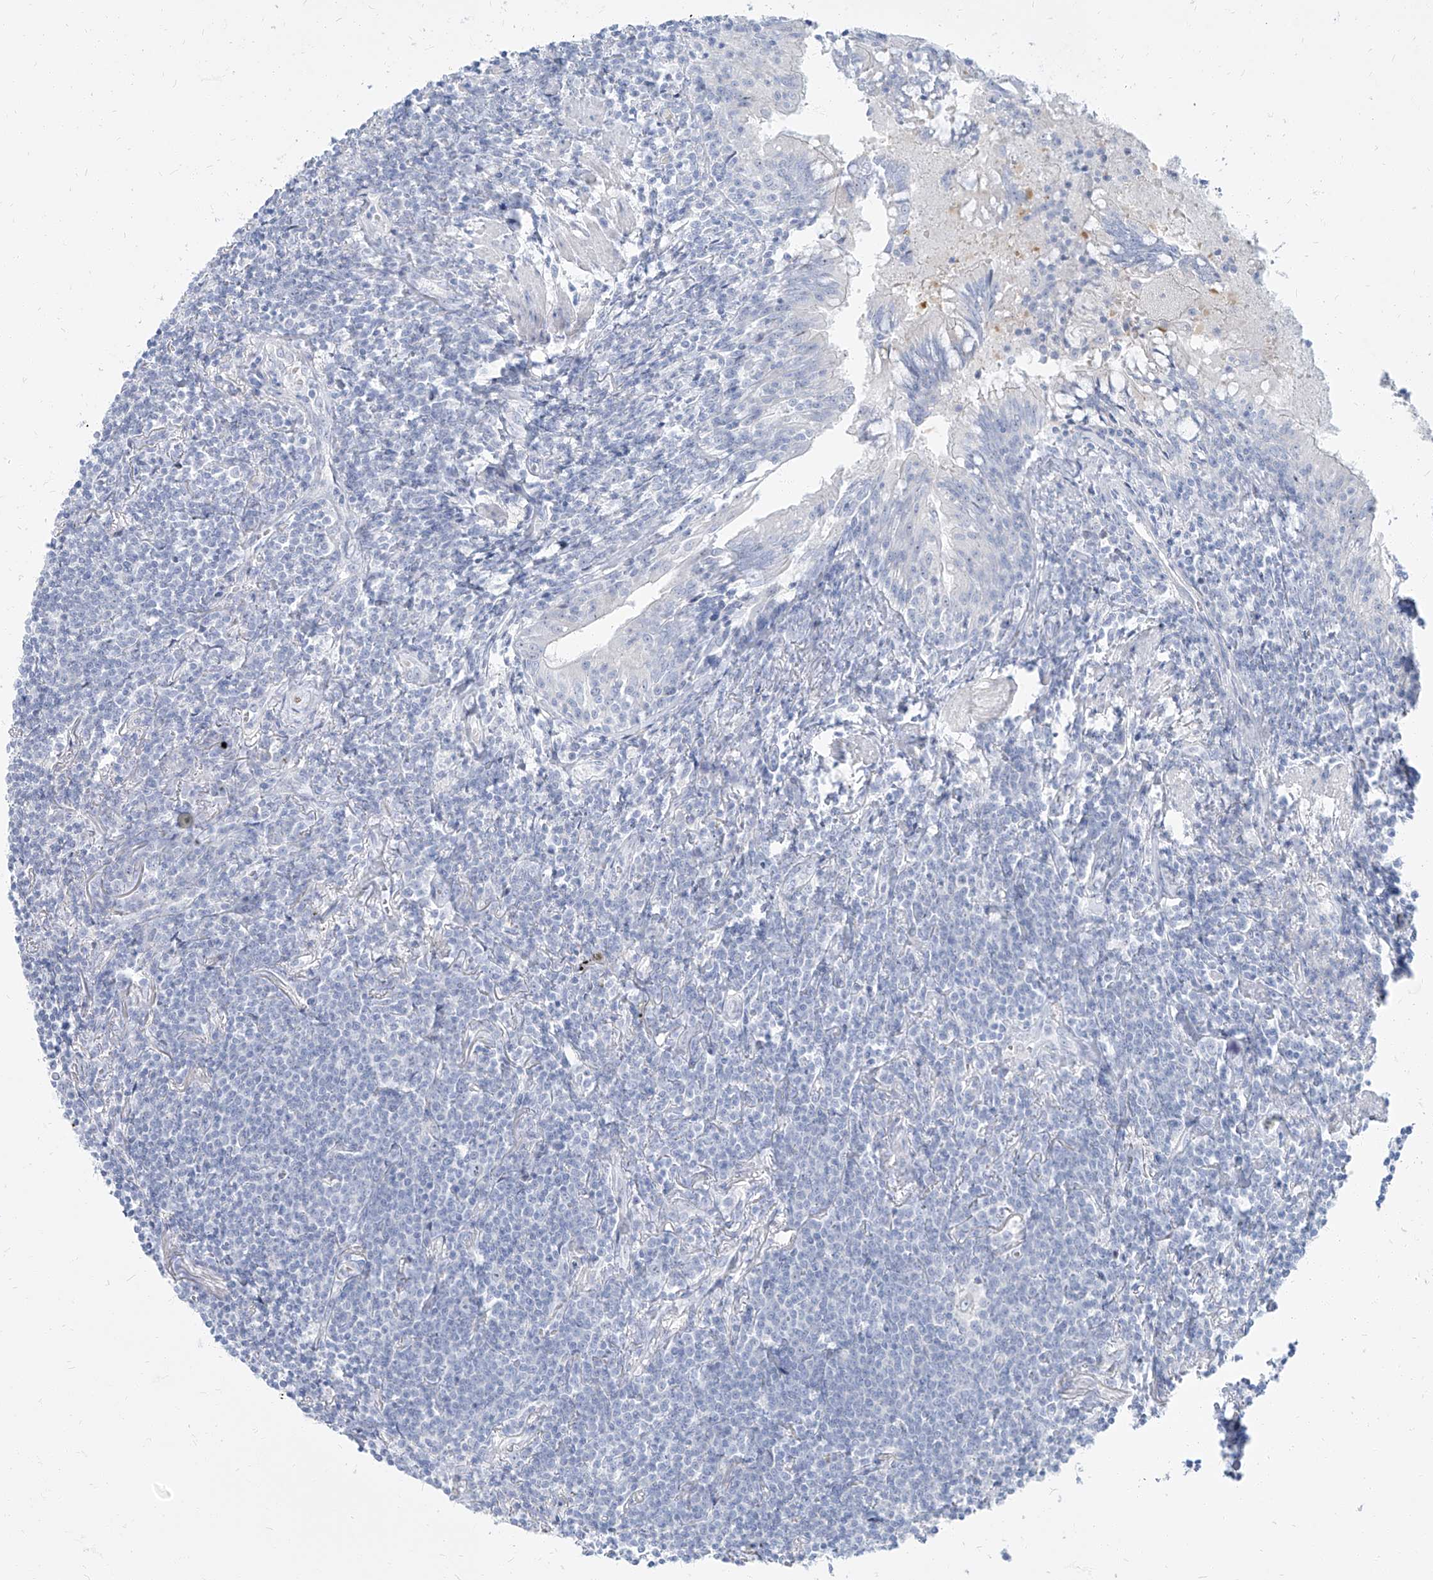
{"staining": {"intensity": "negative", "quantity": "none", "location": "none"}, "tissue": "lymphoma", "cell_type": "Tumor cells", "image_type": "cancer", "snomed": [{"axis": "morphology", "description": "Malignant lymphoma, non-Hodgkin's type, Low grade"}, {"axis": "topography", "description": "Lung"}], "caption": "Immunohistochemistry (IHC) image of human lymphoma stained for a protein (brown), which exhibits no positivity in tumor cells.", "gene": "TXLNB", "patient": {"sex": "female", "age": 71}}